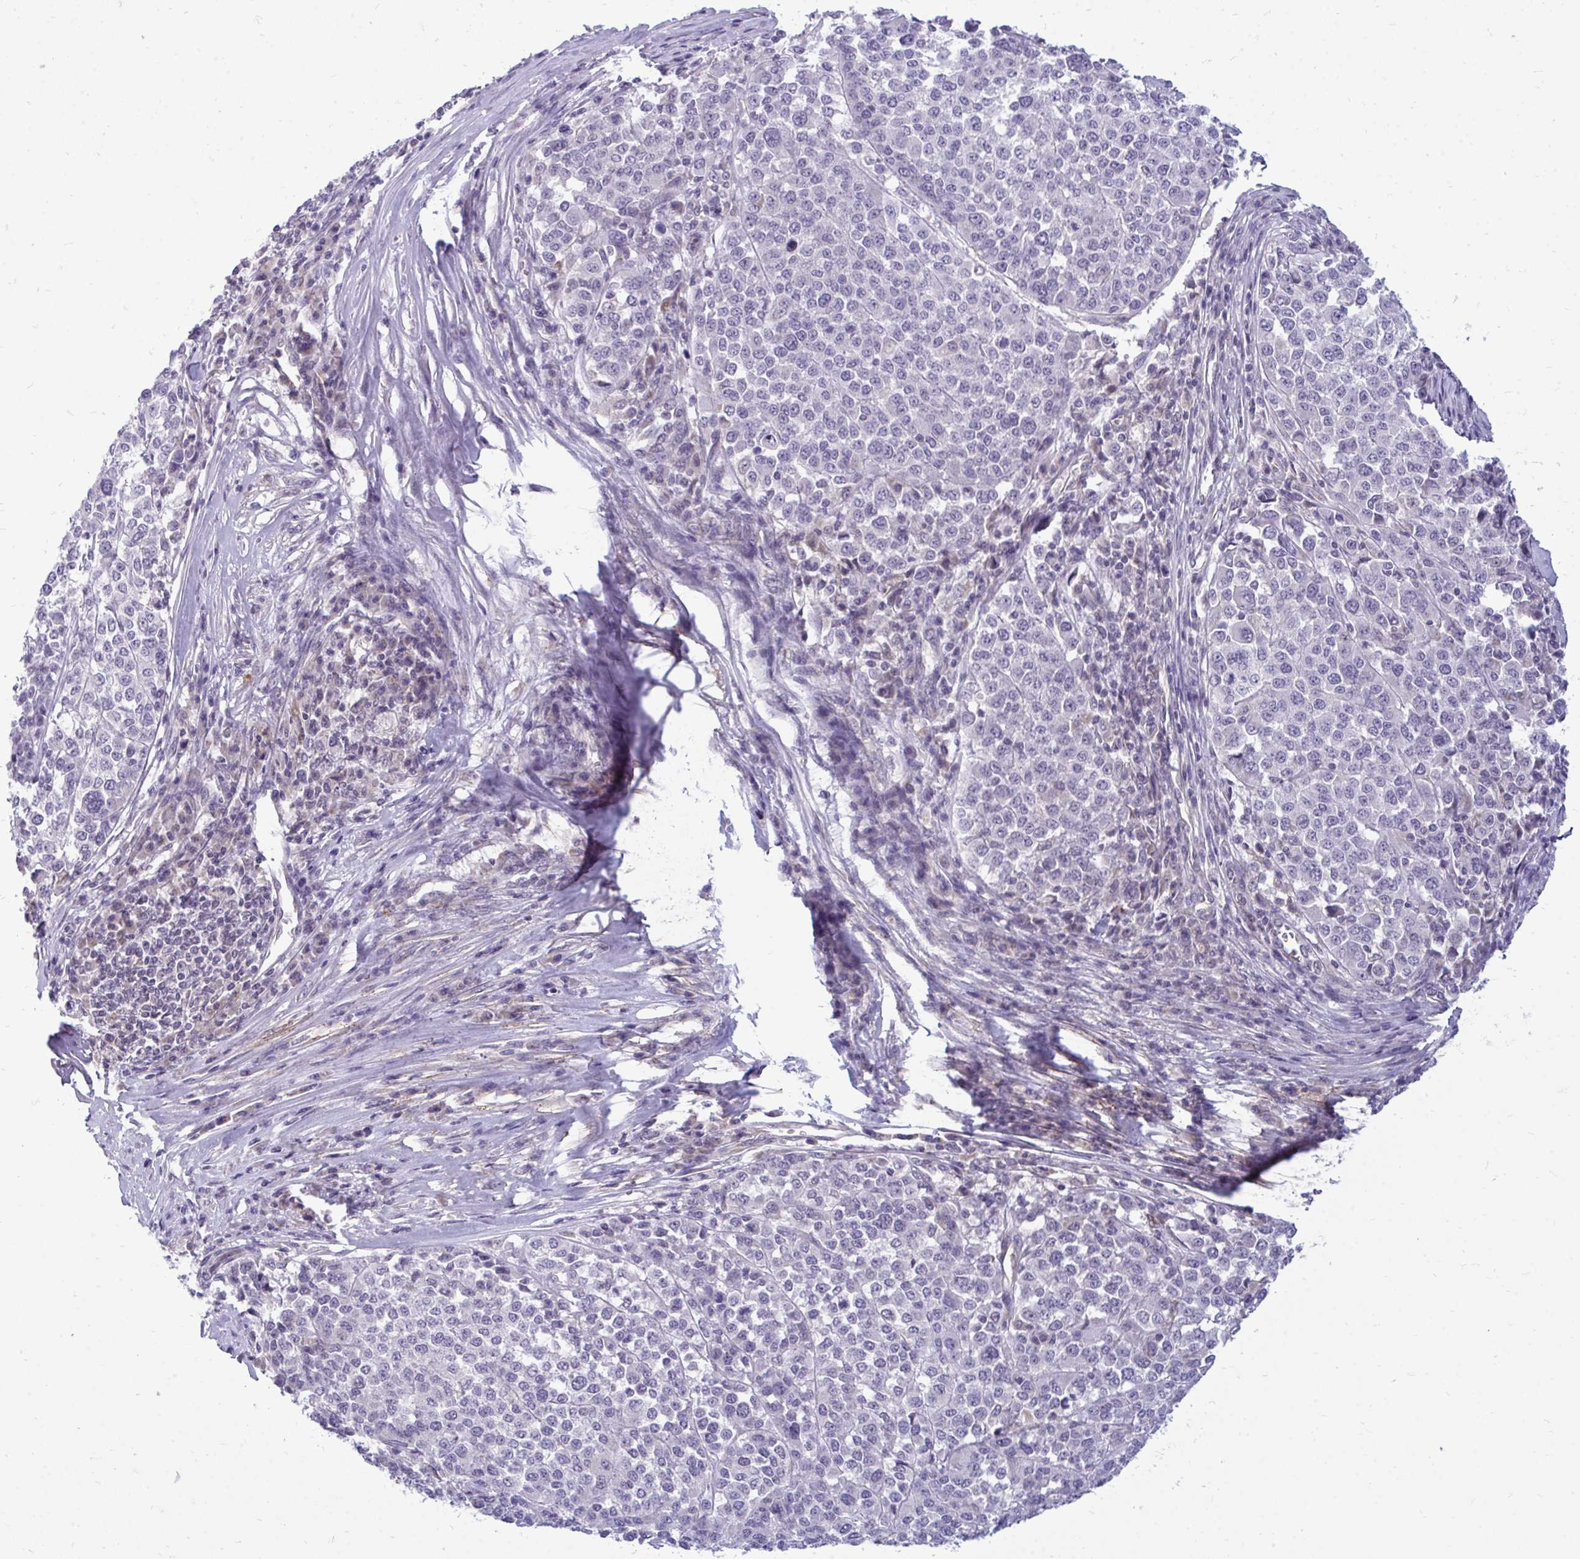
{"staining": {"intensity": "negative", "quantity": "none", "location": "none"}, "tissue": "melanoma", "cell_type": "Tumor cells", "image_type": "cancer", "snomed": [{"axis": "morphology", "description": "Malignant melanoma, Metastatic site"}, {"axis": "topography", "description": "Lymph node"}], "caption": "A high-resolution photomicrograph shows immunohistochemistry staining of malignant melanoma (metastatic site), which demonstrates no significant staining in tumor cells. The staining was performed using DAB (3,3'-diaminobenzidine) to visualize the protein expression in brown, while the nuclei were stained in blue with hematoxylin (Magnification: 20x).", "gene": "ACSL5", "patient": {"sex": "male", "age": 44}}